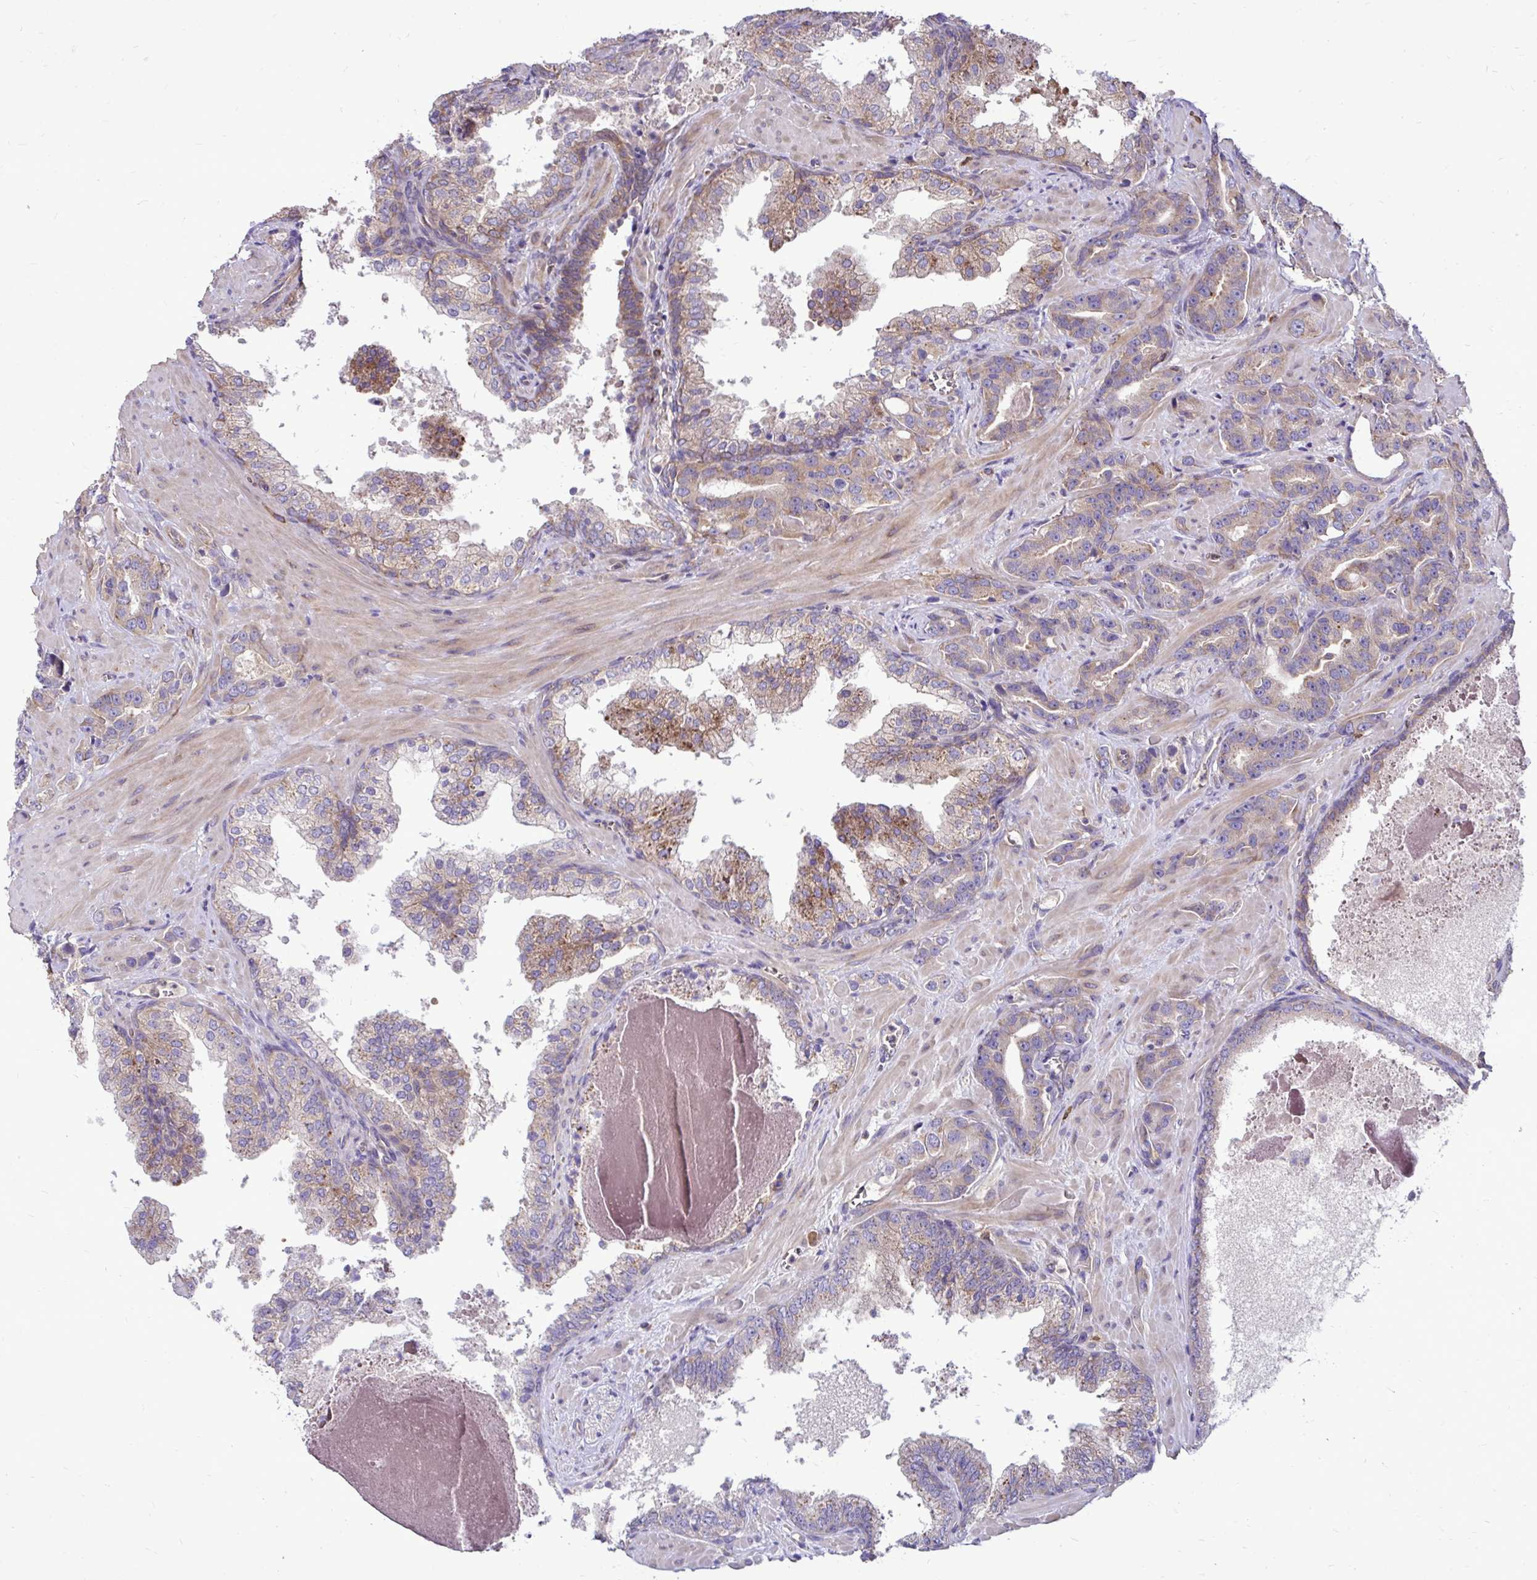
{"staining": {"intensity": "weak", "quantity": ">75%", "location": "cytoplasmic/membranous"}, "tissue": "prostate cancer", "cell_type": "Tumor cells", "image_type": "cancer", "snomed": [{"axis": "morphology", "description": "Adenocarcinoma, High grade"}, {"axis": "topography", "description": "Prostate"}], "caption": "High-power microscopy captured an immunohistochemistry photomicrograph of adenocarcinoma (high-grade) (prostate), revealing weak cytoplasmic/membranous staining in about >75% of tumor cells.", "gene": "FMR1", "patient": {"sex": "male", "age": 65}}